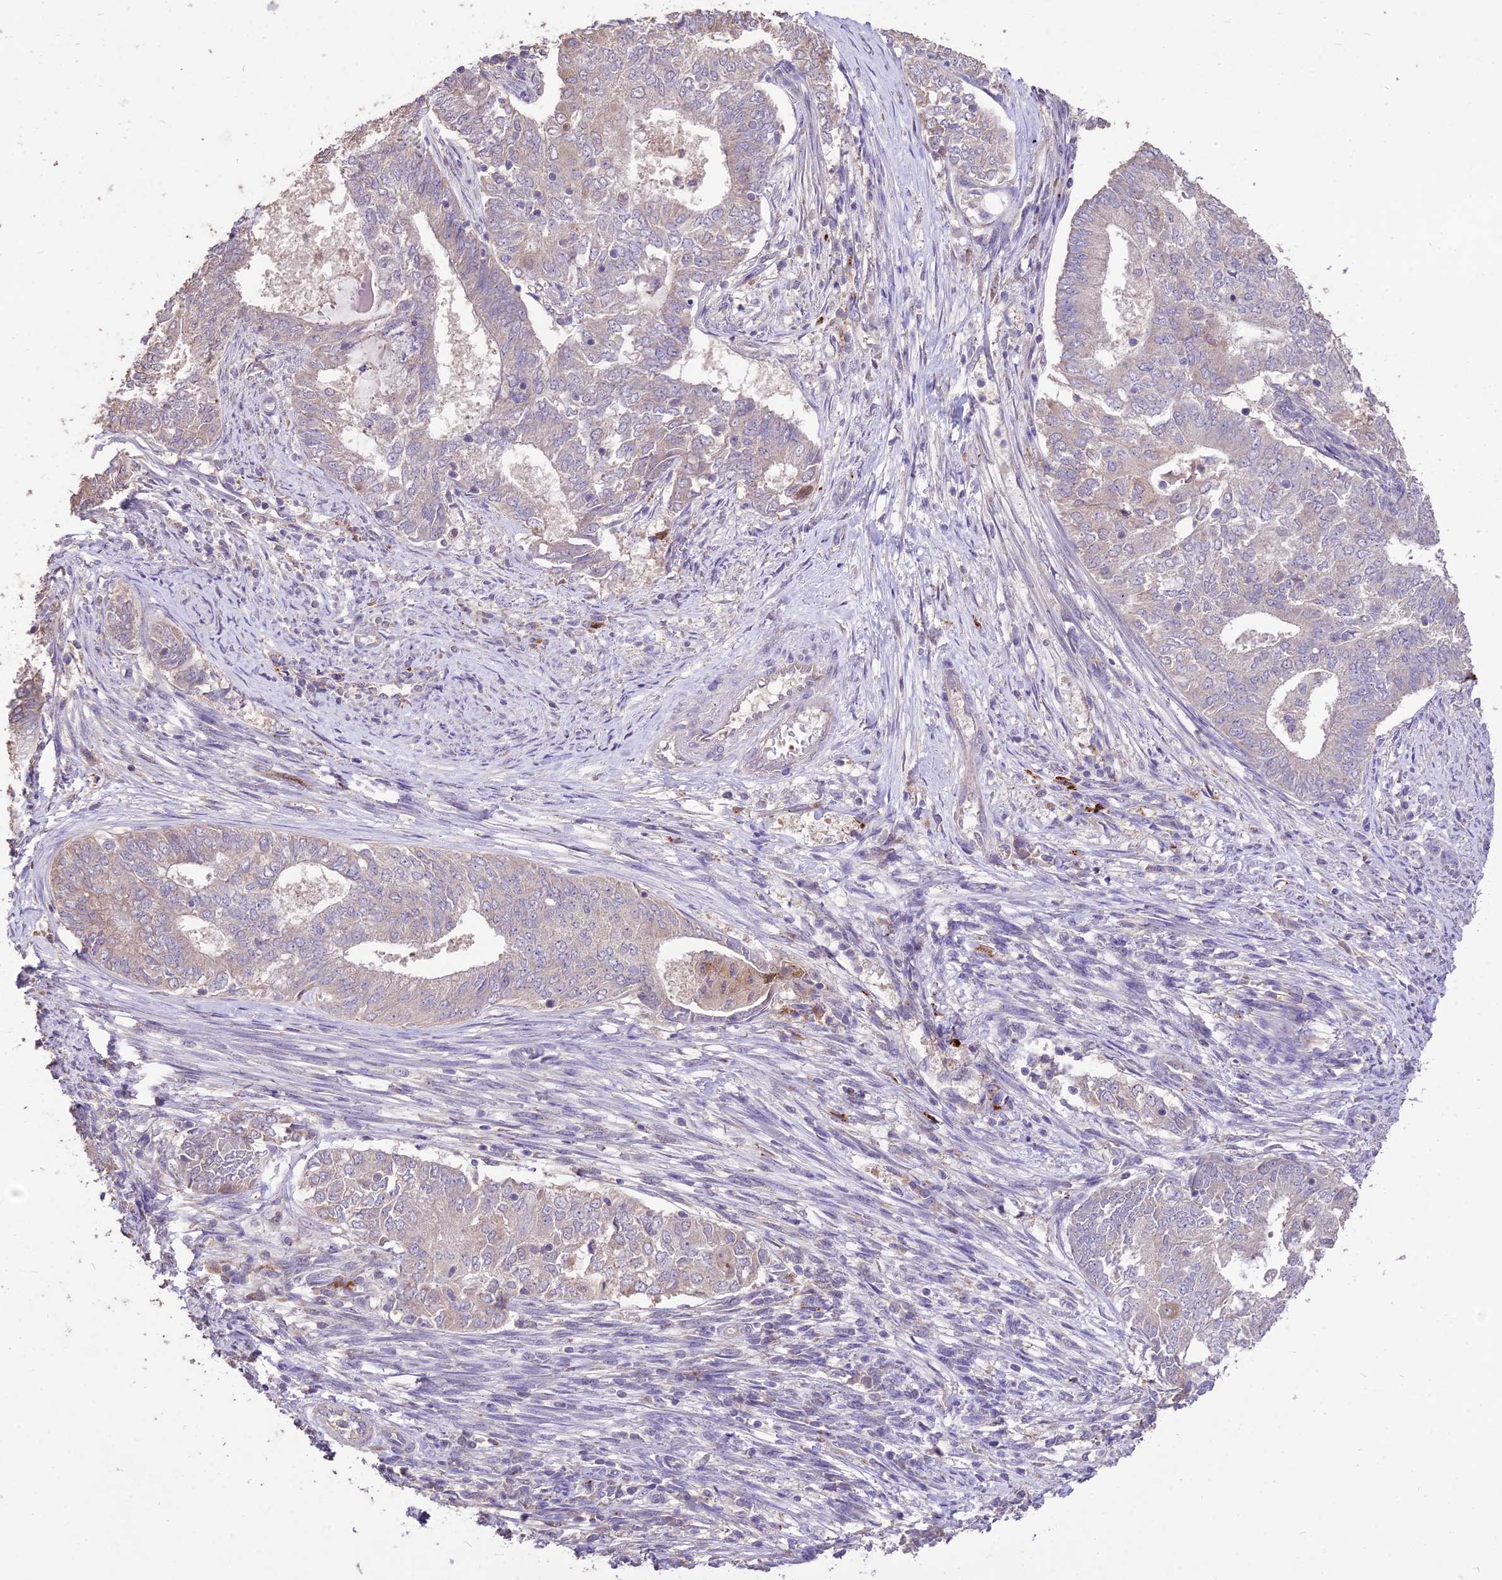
{"staining": {"intensity": "negative", "quantity": "none", "location": "none"}, "tissue": "endometrial cancer", "cell_type": "Tumor cells", "image_type": "cancer", "snomed": [{"axis": "morphology", "description": "Adenocarcinoma, NOS"}, {"axis": "topography", "description": "Endometrium"}], "caption": "Endometrial cancer was stained to show a protein in brown. There is no significant expression in tumor cells.", "gene": "SDHD", "patient": {"sex": "female", "age": 62}}